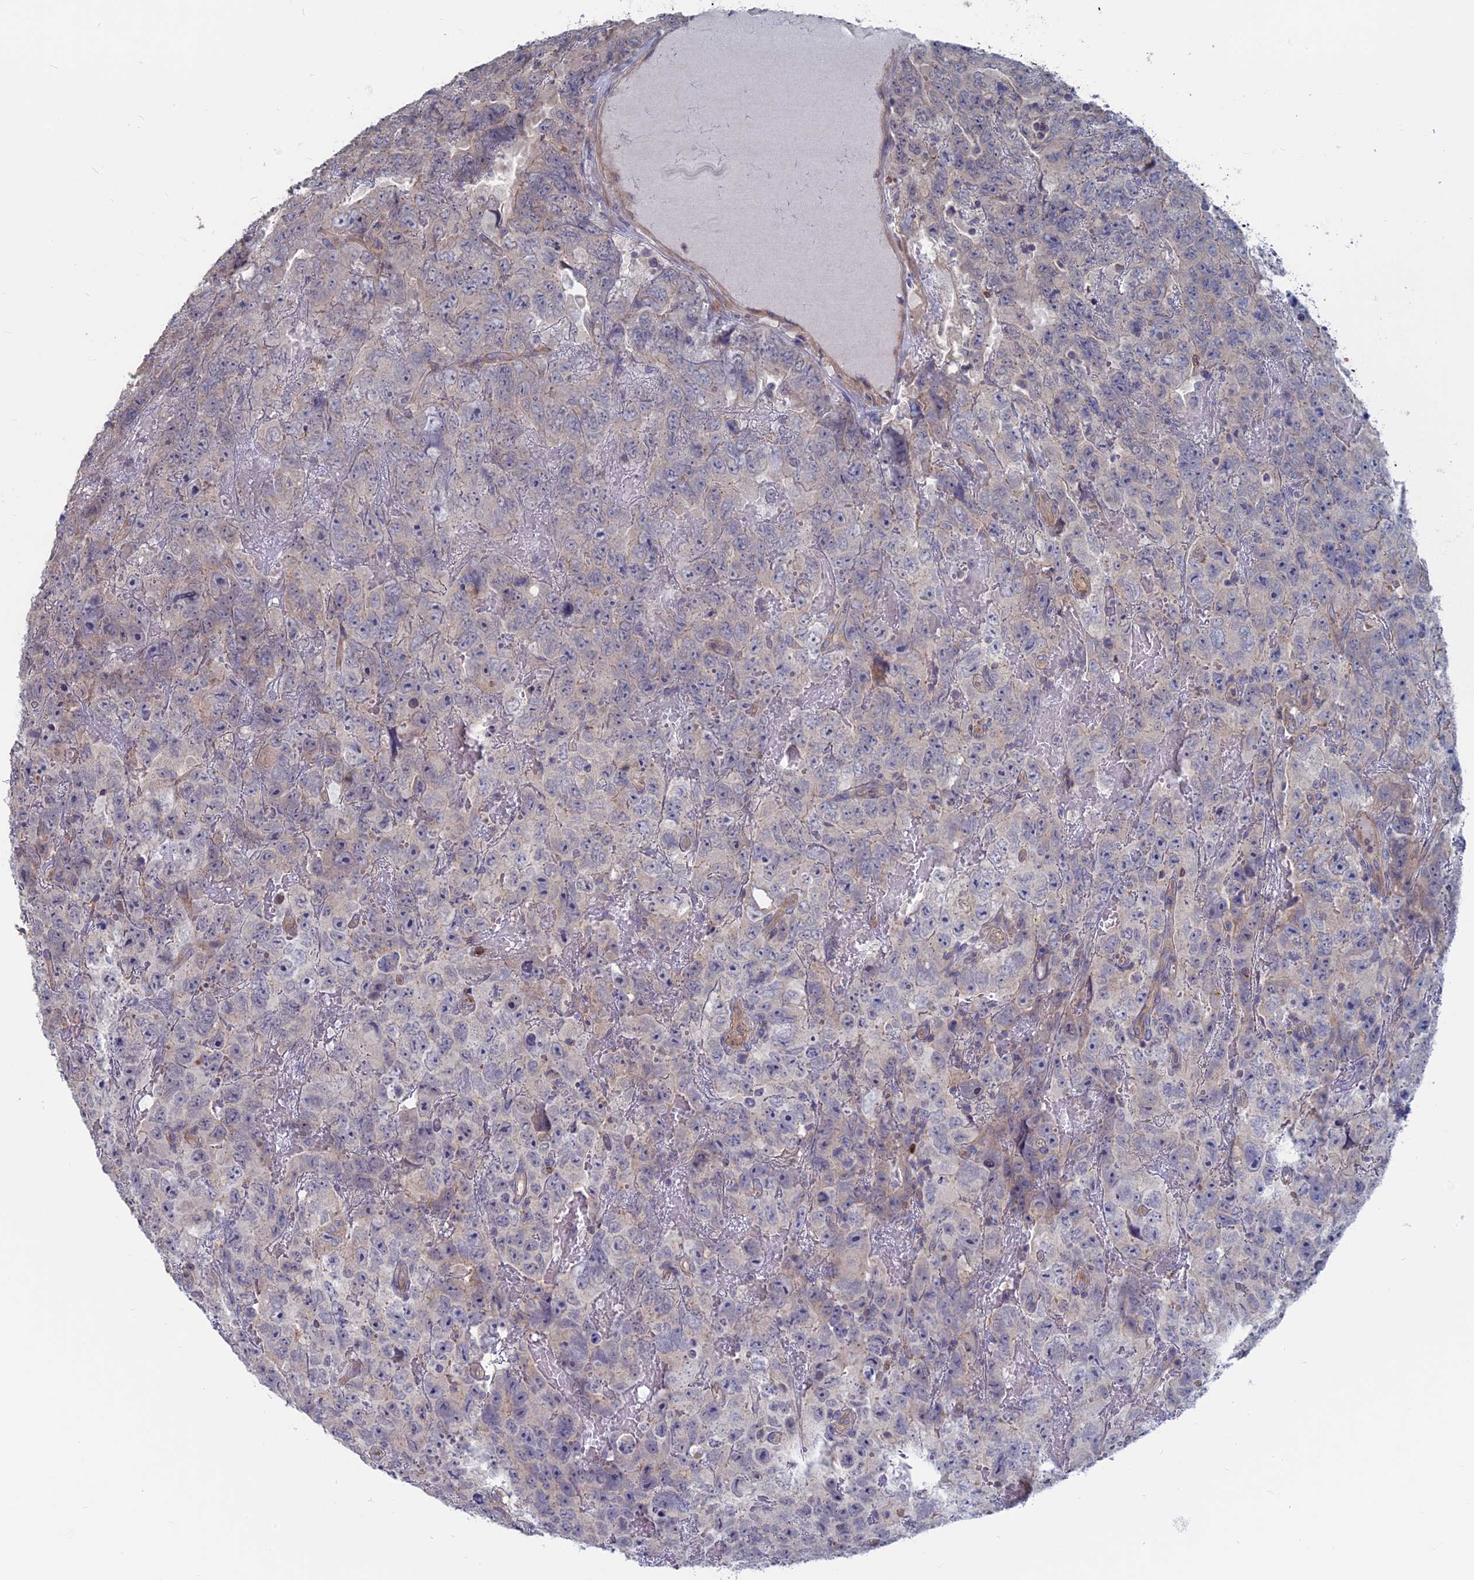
{"staining": {"intensity": "negative", "quantity": "none", "location": "none"}, "tissue": "testis cancer", "cell_type": "Tumor cells", "image_type": "cancer", "snomed": [{"axis": "morphology", "description": "Carcinoma, Embryonal, NOS"}, {"axis": "topography", "description": "Testis"}], "caption": "This micrograph is of testis cancer (embryonal carcinoma) stained with immunohistochemistry to label a protein in brown with the nuclei are counter-stained blue. There is no staining in tumor cells.", "gene": "TBC1D30", "patient": {"sex": "male", "age": 45}}